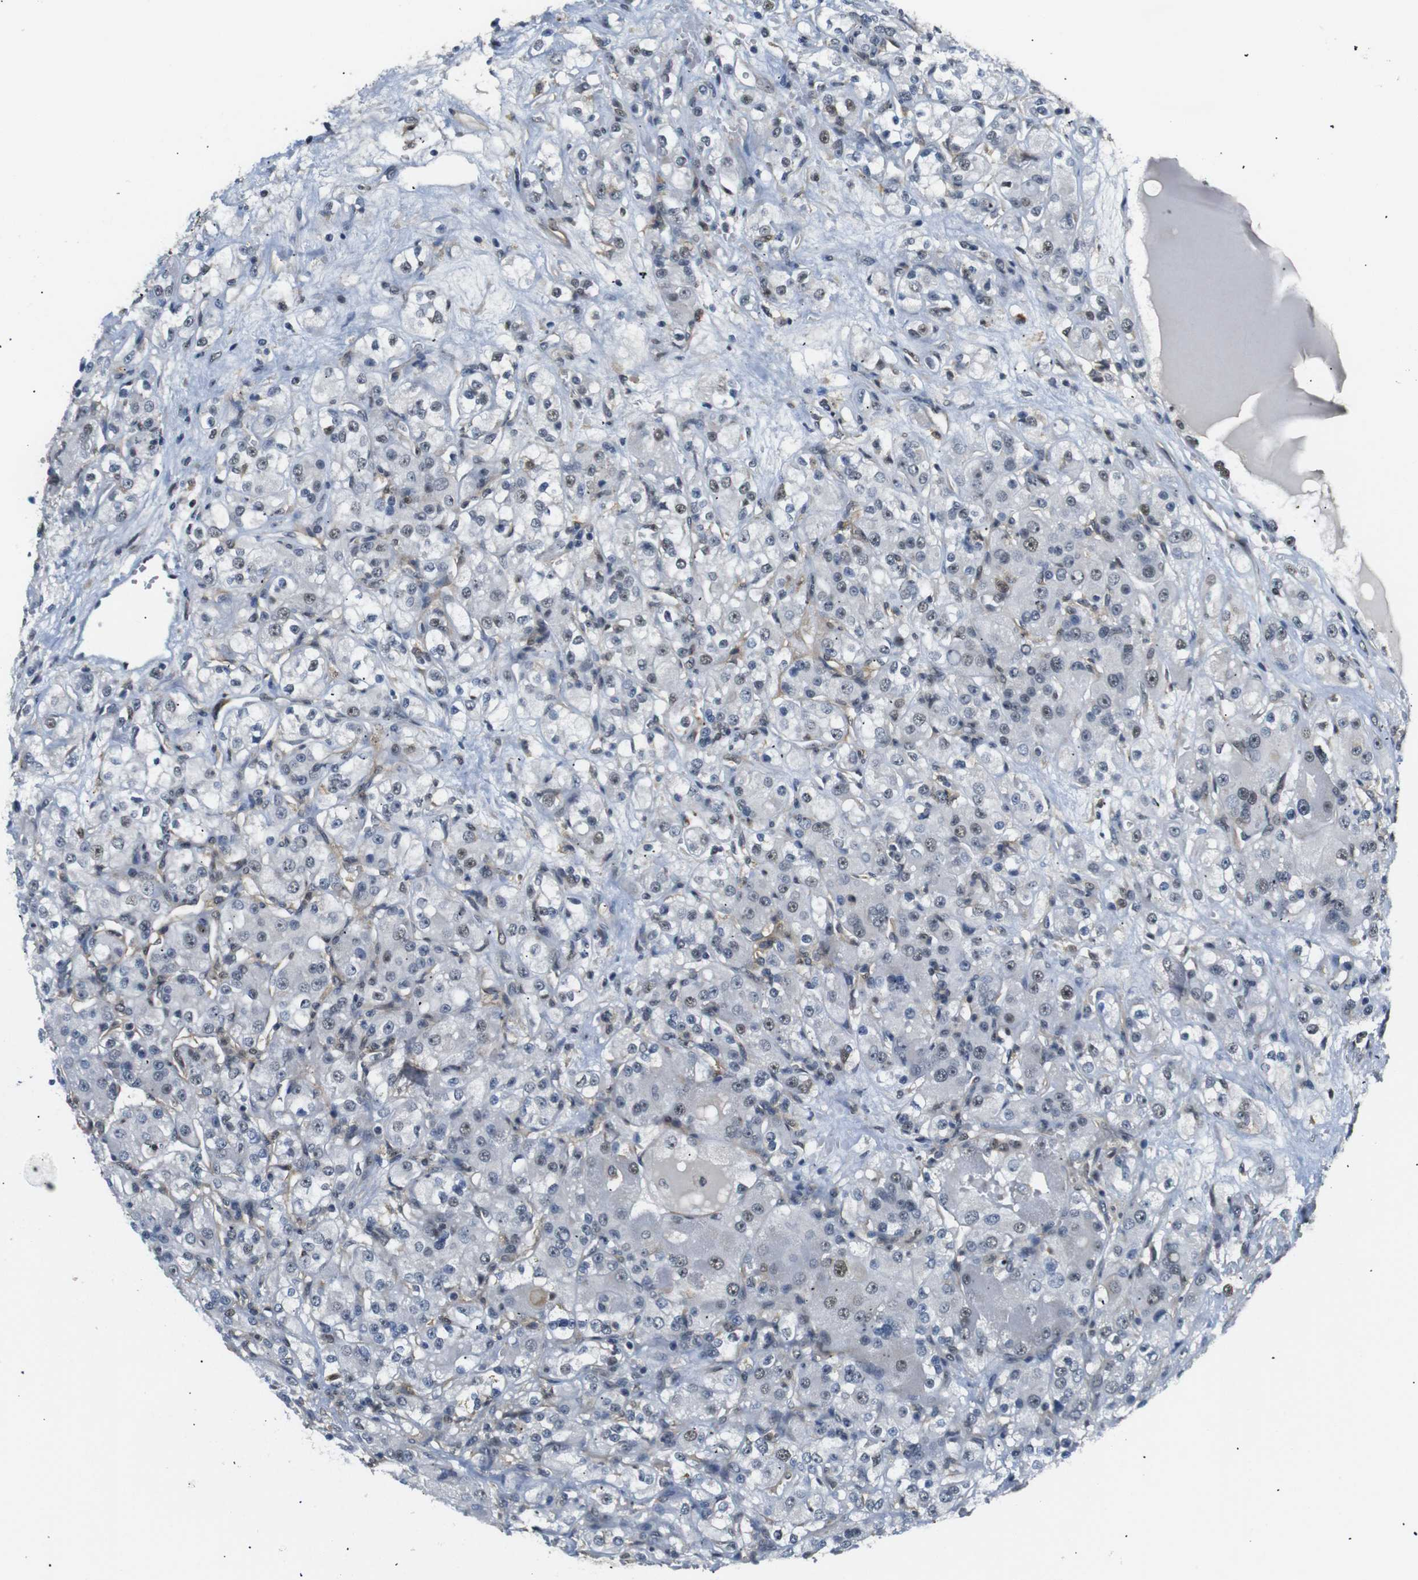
{"staining": {"intensity": "moderate", "quantity": "<25%", "location": "nuclear"}, "tissue": "renal cancer", "cell_type": "Tumor cells", "image_type": "cancer", "snomed": [{"axis": "morphology", "description": "Normal tissue, NOS"}, {"axis": "morphology", "description": "Adenocarcinoma, NOS"}, {"axis": "topography", "description": "Kidney"}], "caption": "High-power microscopy captured an IHC micrograph of adenocarcinoma (renal), revealing moderate nuclear staining in approximately <25% of tumor cells.", "gene": "PARN", "patient": {"sex": "male", "age": 61}}